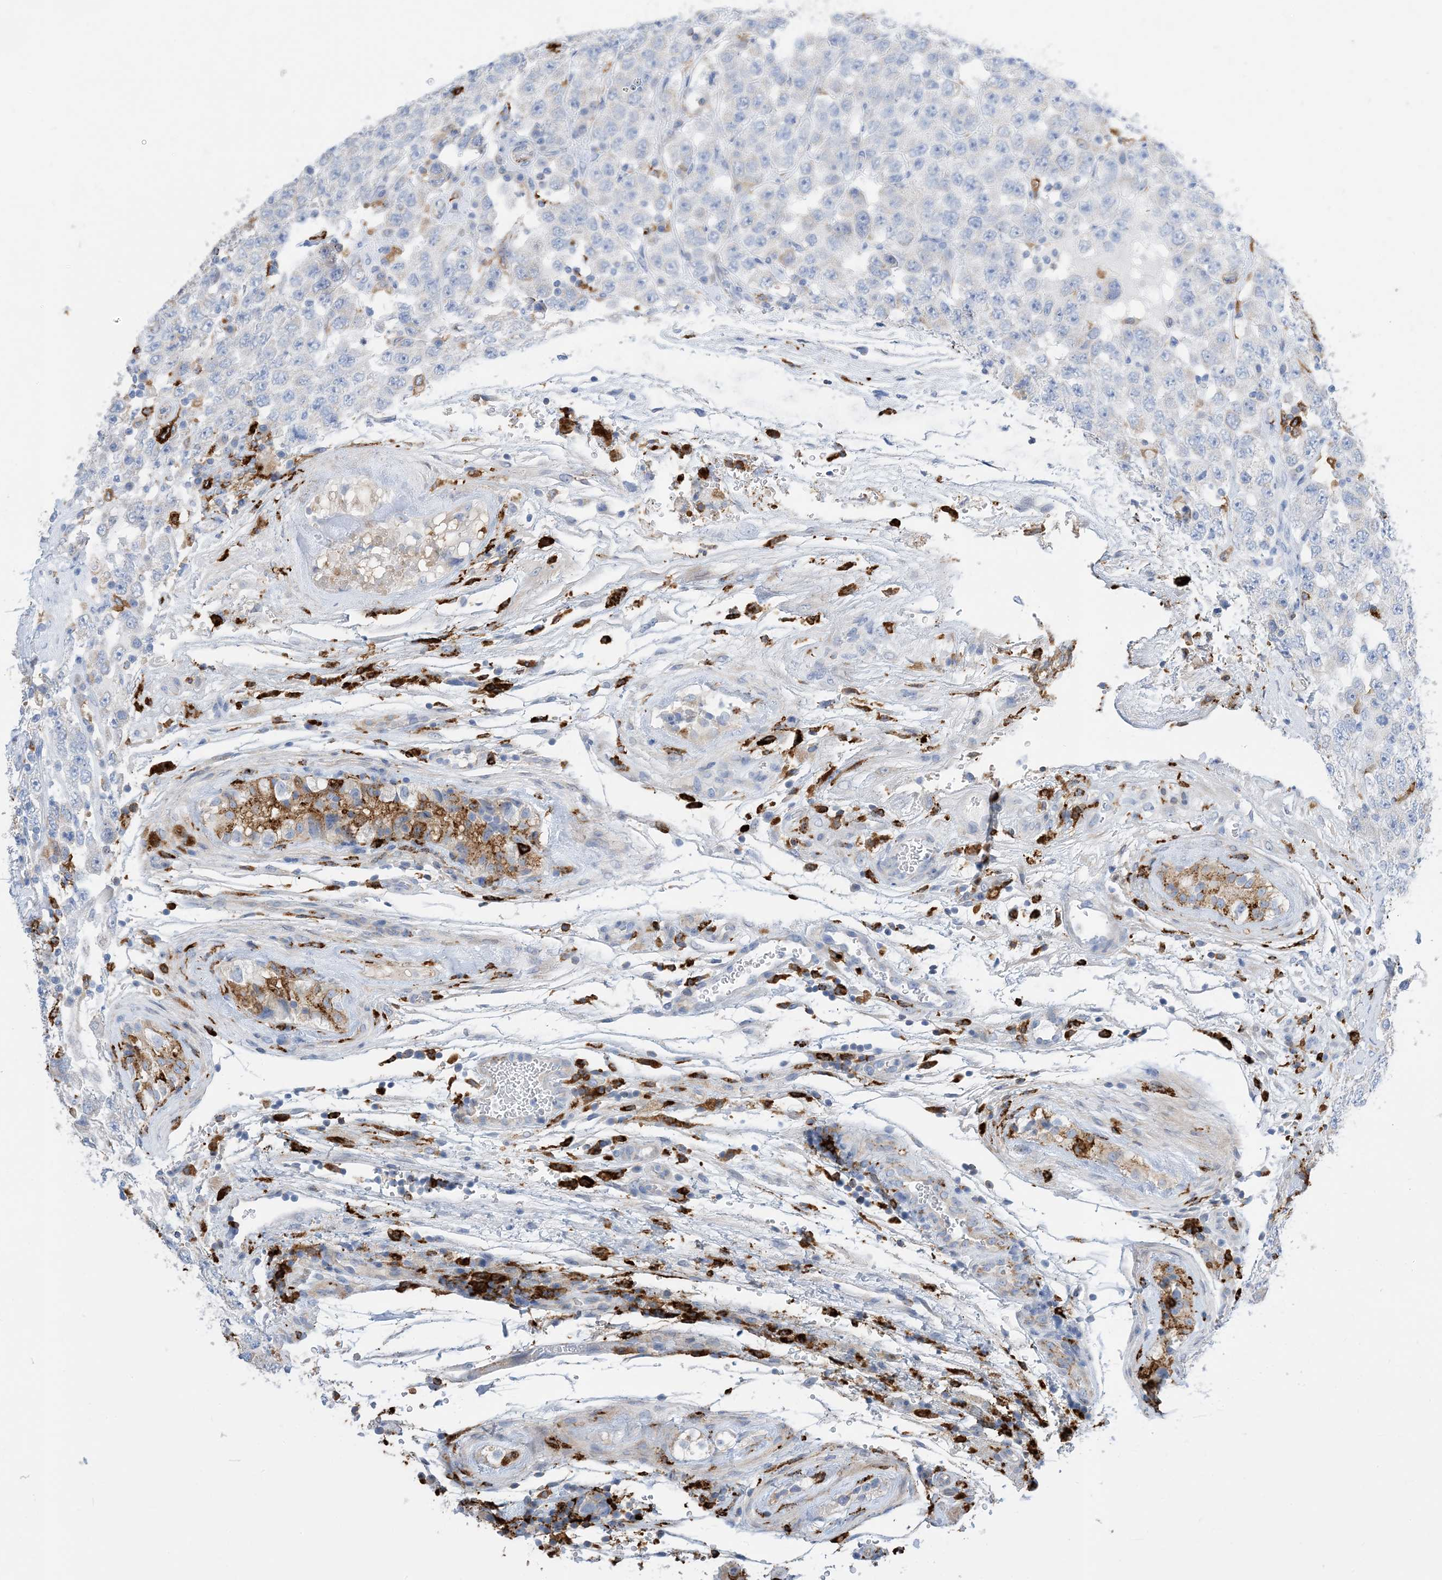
{"staining": {"intensity": "negative", "quantity": "none", "location": "none"}, "tissue": "testis cancer", "cell_type": "Tumor cells", "image_type": "cancer", "snomed": [{"axis": "morphology", "description": "Carcinoma, Embryonal, NOS"}, {"axis": "topography", "description": "Testis"}], "caption": "A micrograph of embryonal carcinoma (testis) stained for a protein exhibits no brown staining in tumor cells.", "gene": "DPH3", "patient": {"sex": "male", "age": 36}}